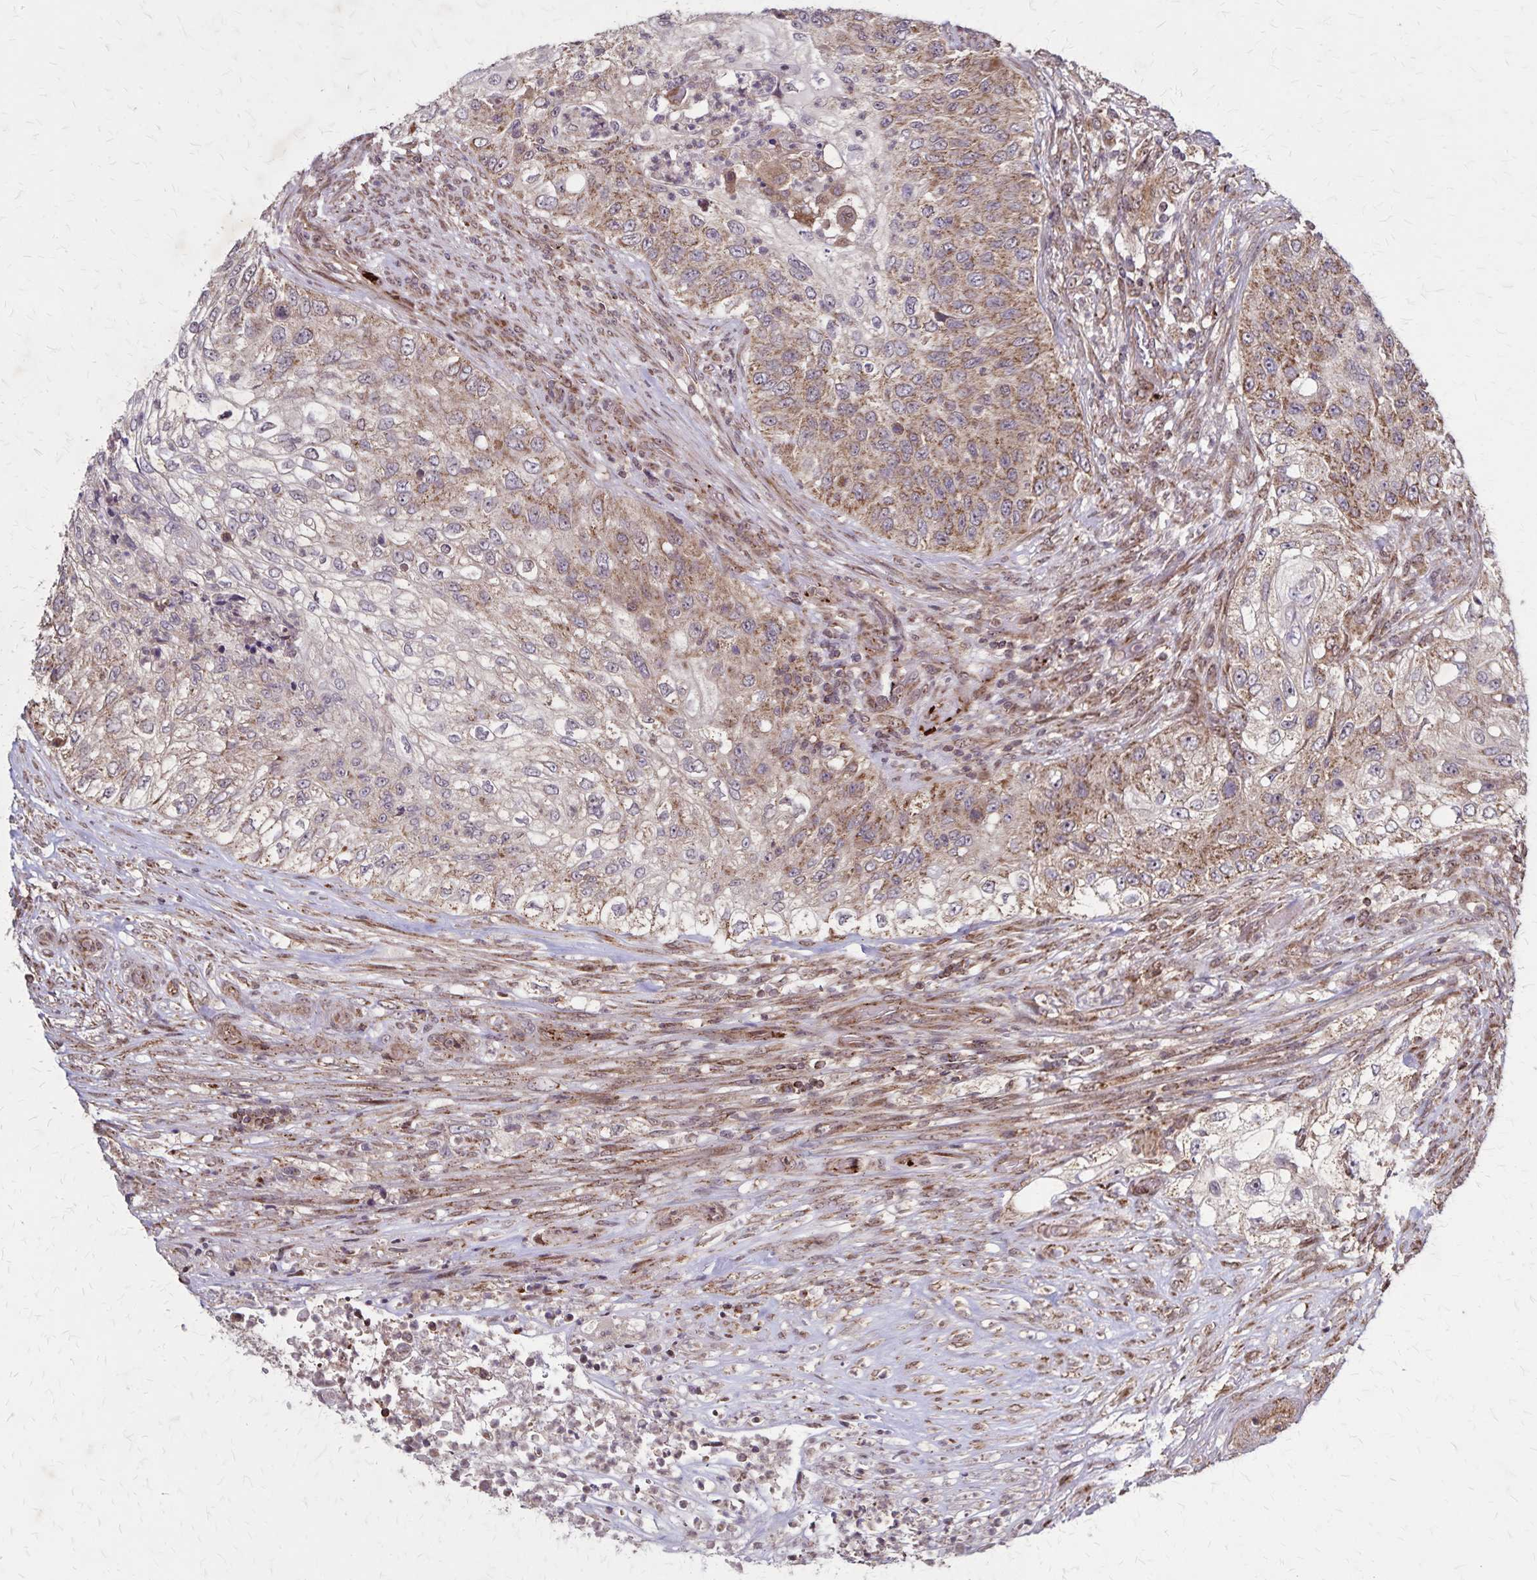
{"staining": {"intensity": "moderate", "quantity": ">75%", "location": "cytoplasmic/membranous"}, "tissue": "urothelial cancer", "cell_type": "Tumor cells", "image_type": "cancer", "snomed": [{"axis": "morphology", "description": "Urothelial carcinoma, High grade"}, {"axis": "topography", "description": "Urinary bladder"}], "caption": "Urothelial cancer stained with DAB immunohistochemistry reveals medium levels of moderate cytoplasmic/membranous expression in approximately >75% of tumor cells.", "gene": "NFS1", "patient": {"sex": "female", "age": 60}}